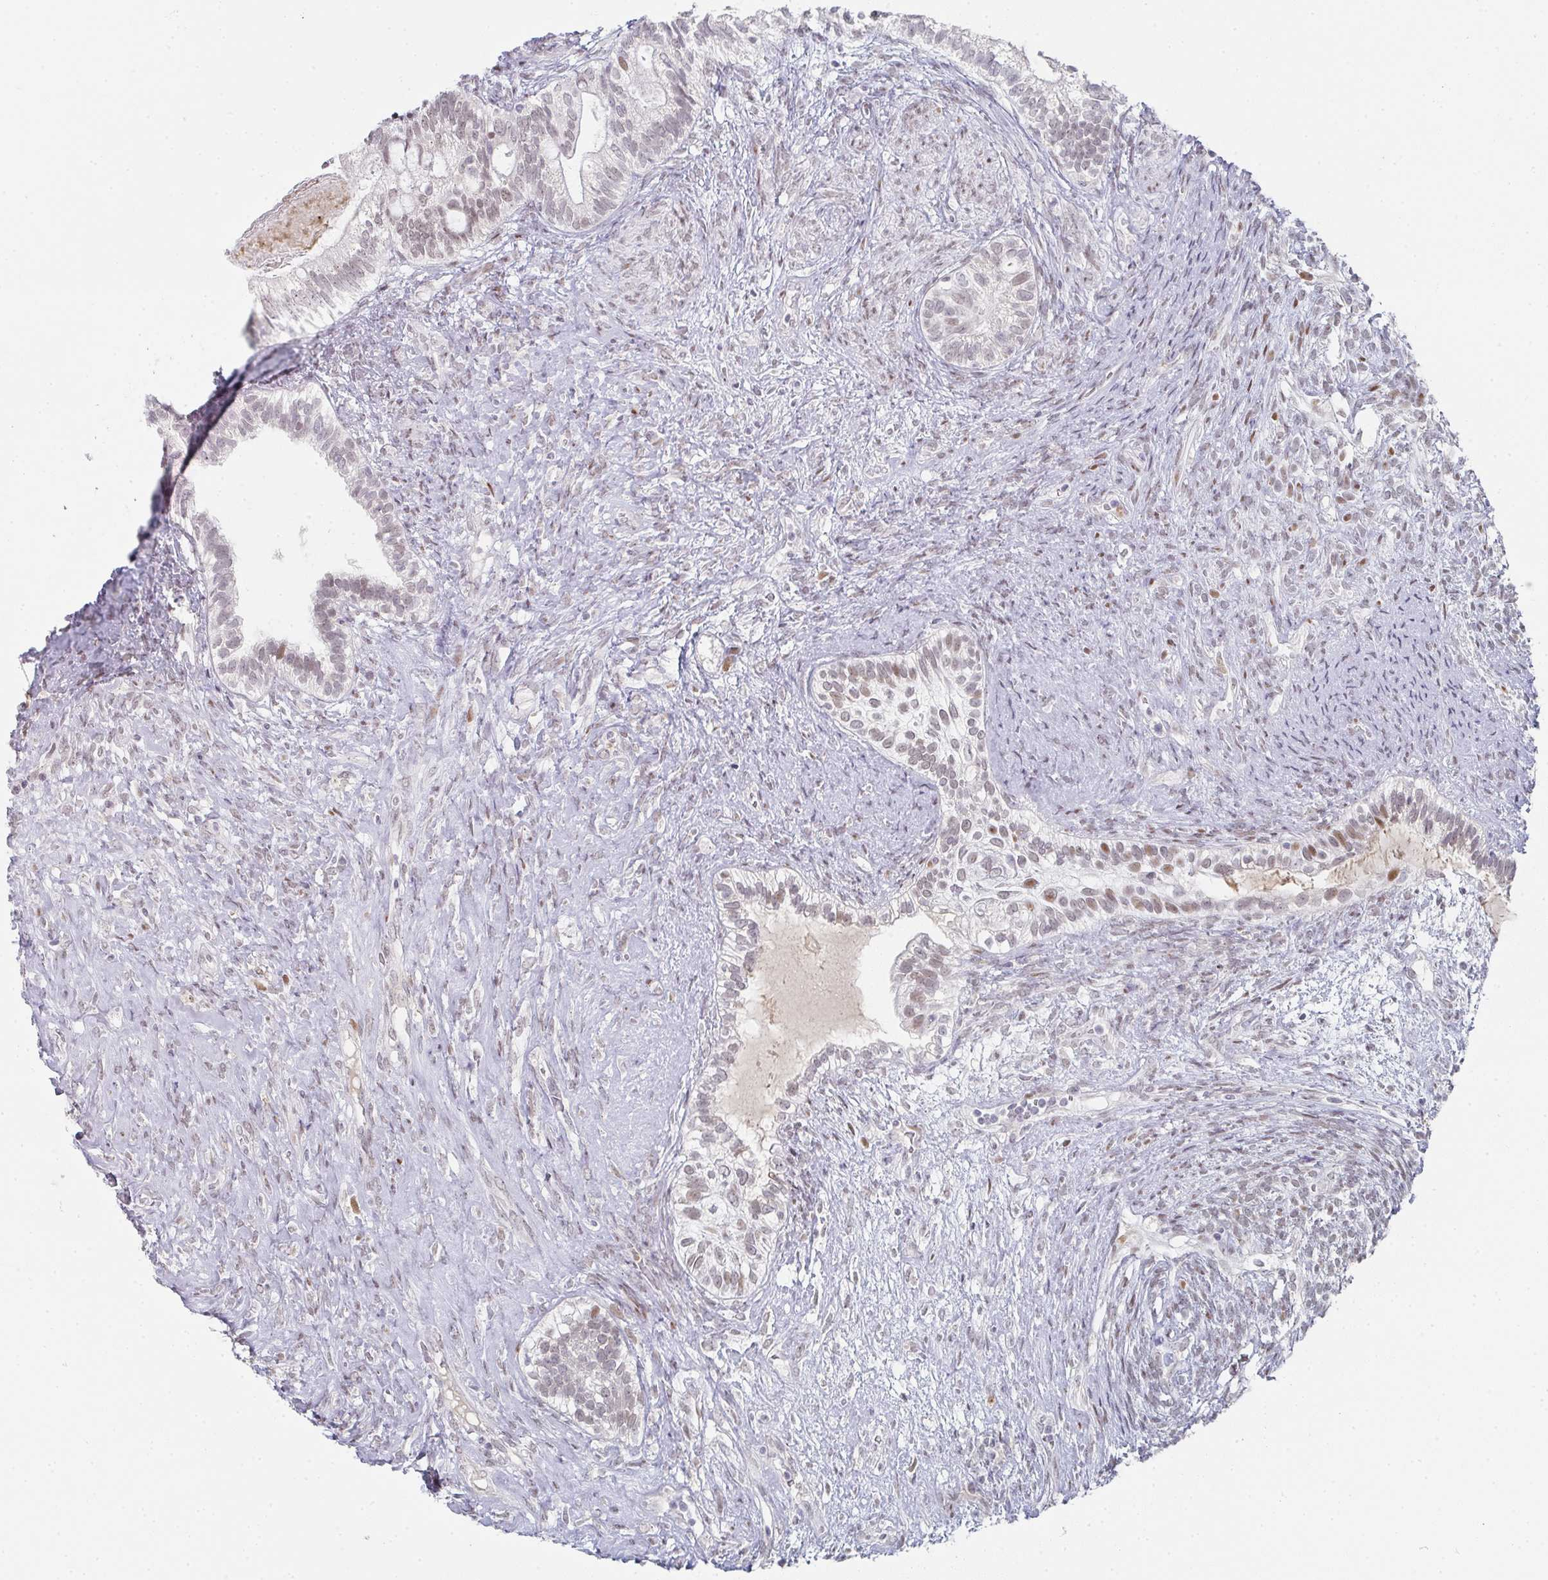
{"staining": {"intensity": "moderate", "quantity": "<25%", "location": "nuclear"}, "tissue": "testis cancer", "cell_type": "Tumor cells", "image_type": "cancer", "snomed": [{"axis": "morphology", "description": "Seminoma, NOS"}, {"axis": "morphology", "description": "Carcinoma, Embryonal, NOS"}, {"axis": "topography", "description": "Testis"}], "caption": "Protein expression analysis of embryonal carcinoma (testis) demonstrates moderate nuclear positivity in about <25% of tumor cells.", "gene": "LIN54", "patient": {"sex": "male", "age": 41}}